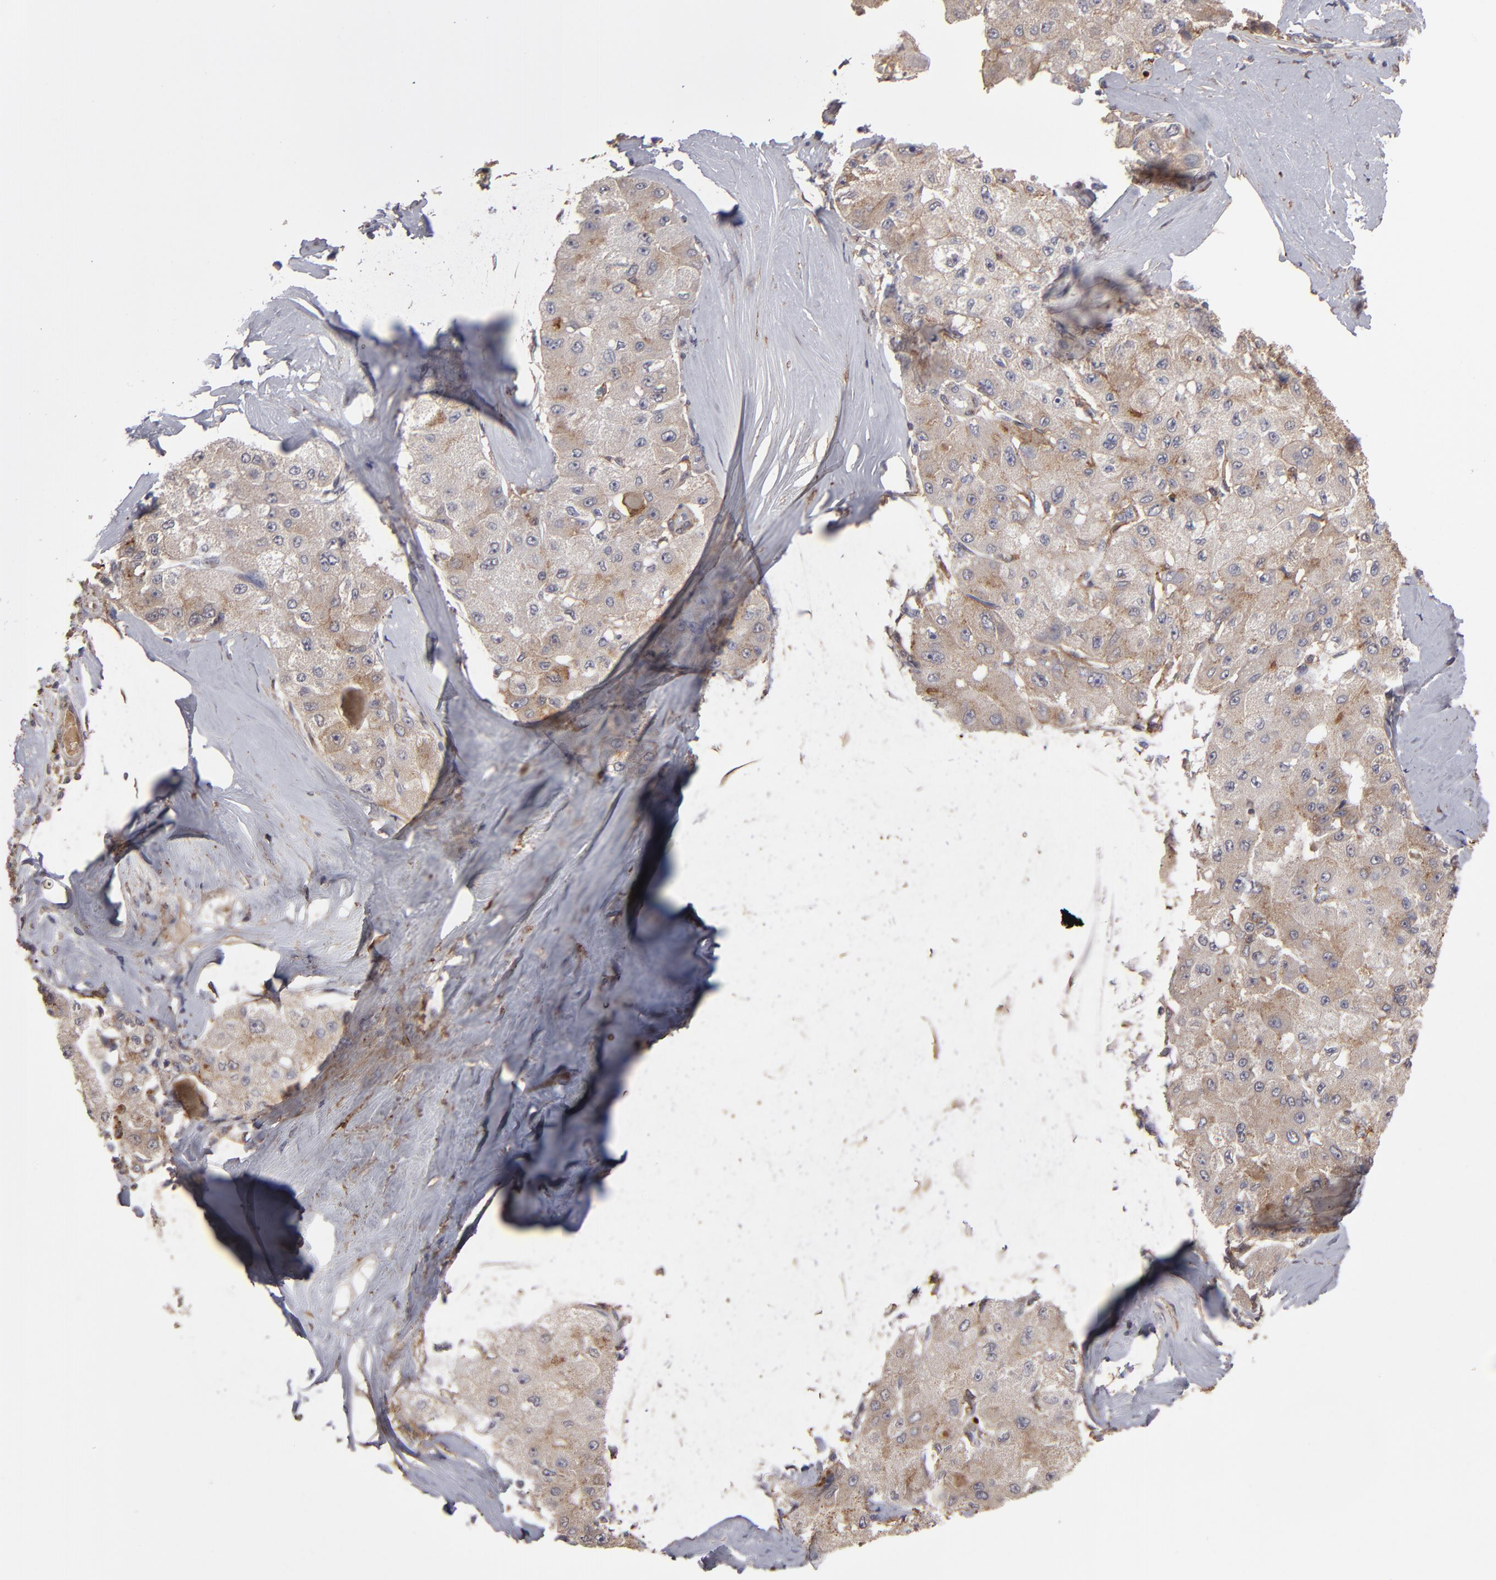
{"staining": {"intensity": "weak", "quantity": "25%-75%", "location": "cytoplasmic/membranous"}, "tissue": "liver cancer", "cell_type": "Tumor cells", "image_type": "cancer", "snomed": [{"axis": "morphology", "description": "Carcinoma, Hepatocellular, NOS"}, {"axis": "topography", "description": "Liver"}], "caption": "This histopathology image reveals IHC staining of liver cancer, with low weak cytoplasmic/membranous positivity in about 25%-75% of tumor cells.", "gene": "ITGB5", "patient": {"sex": "male", "age": 80}}